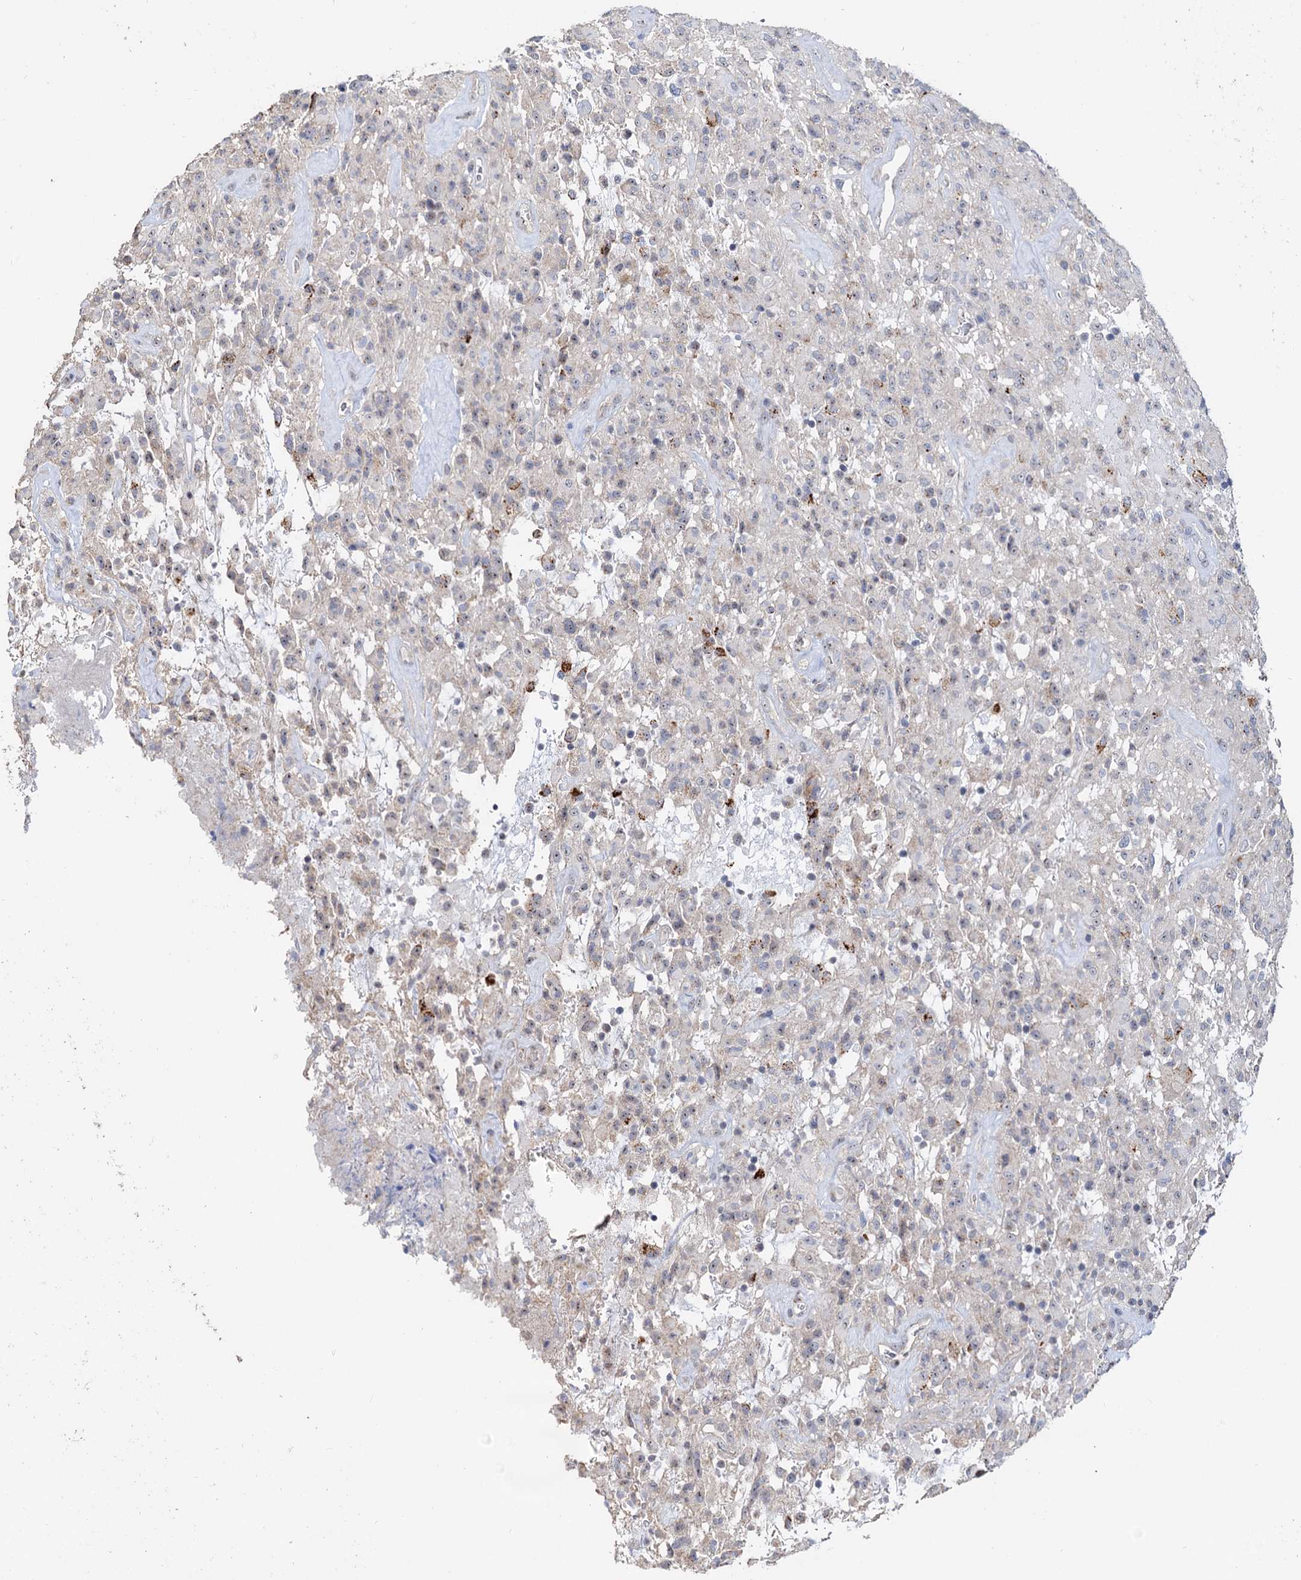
{"staining": {"intensity": "negative", "quantity": "none", "location": "none"}, "tissue": "glioma", "cell_type": "Tumor cells", "image_type": "cancer", "snomed": [{"axis": "morphology", "description": "Glioma, malignant, High grade"}, {"axis": "topography", "description": "Brain"}], "caption": "Protein analysis of glioma displays no significant expression in tumor cells.", "gene": "C2CD3", "patient": {"sex": "female", "age": 57}}